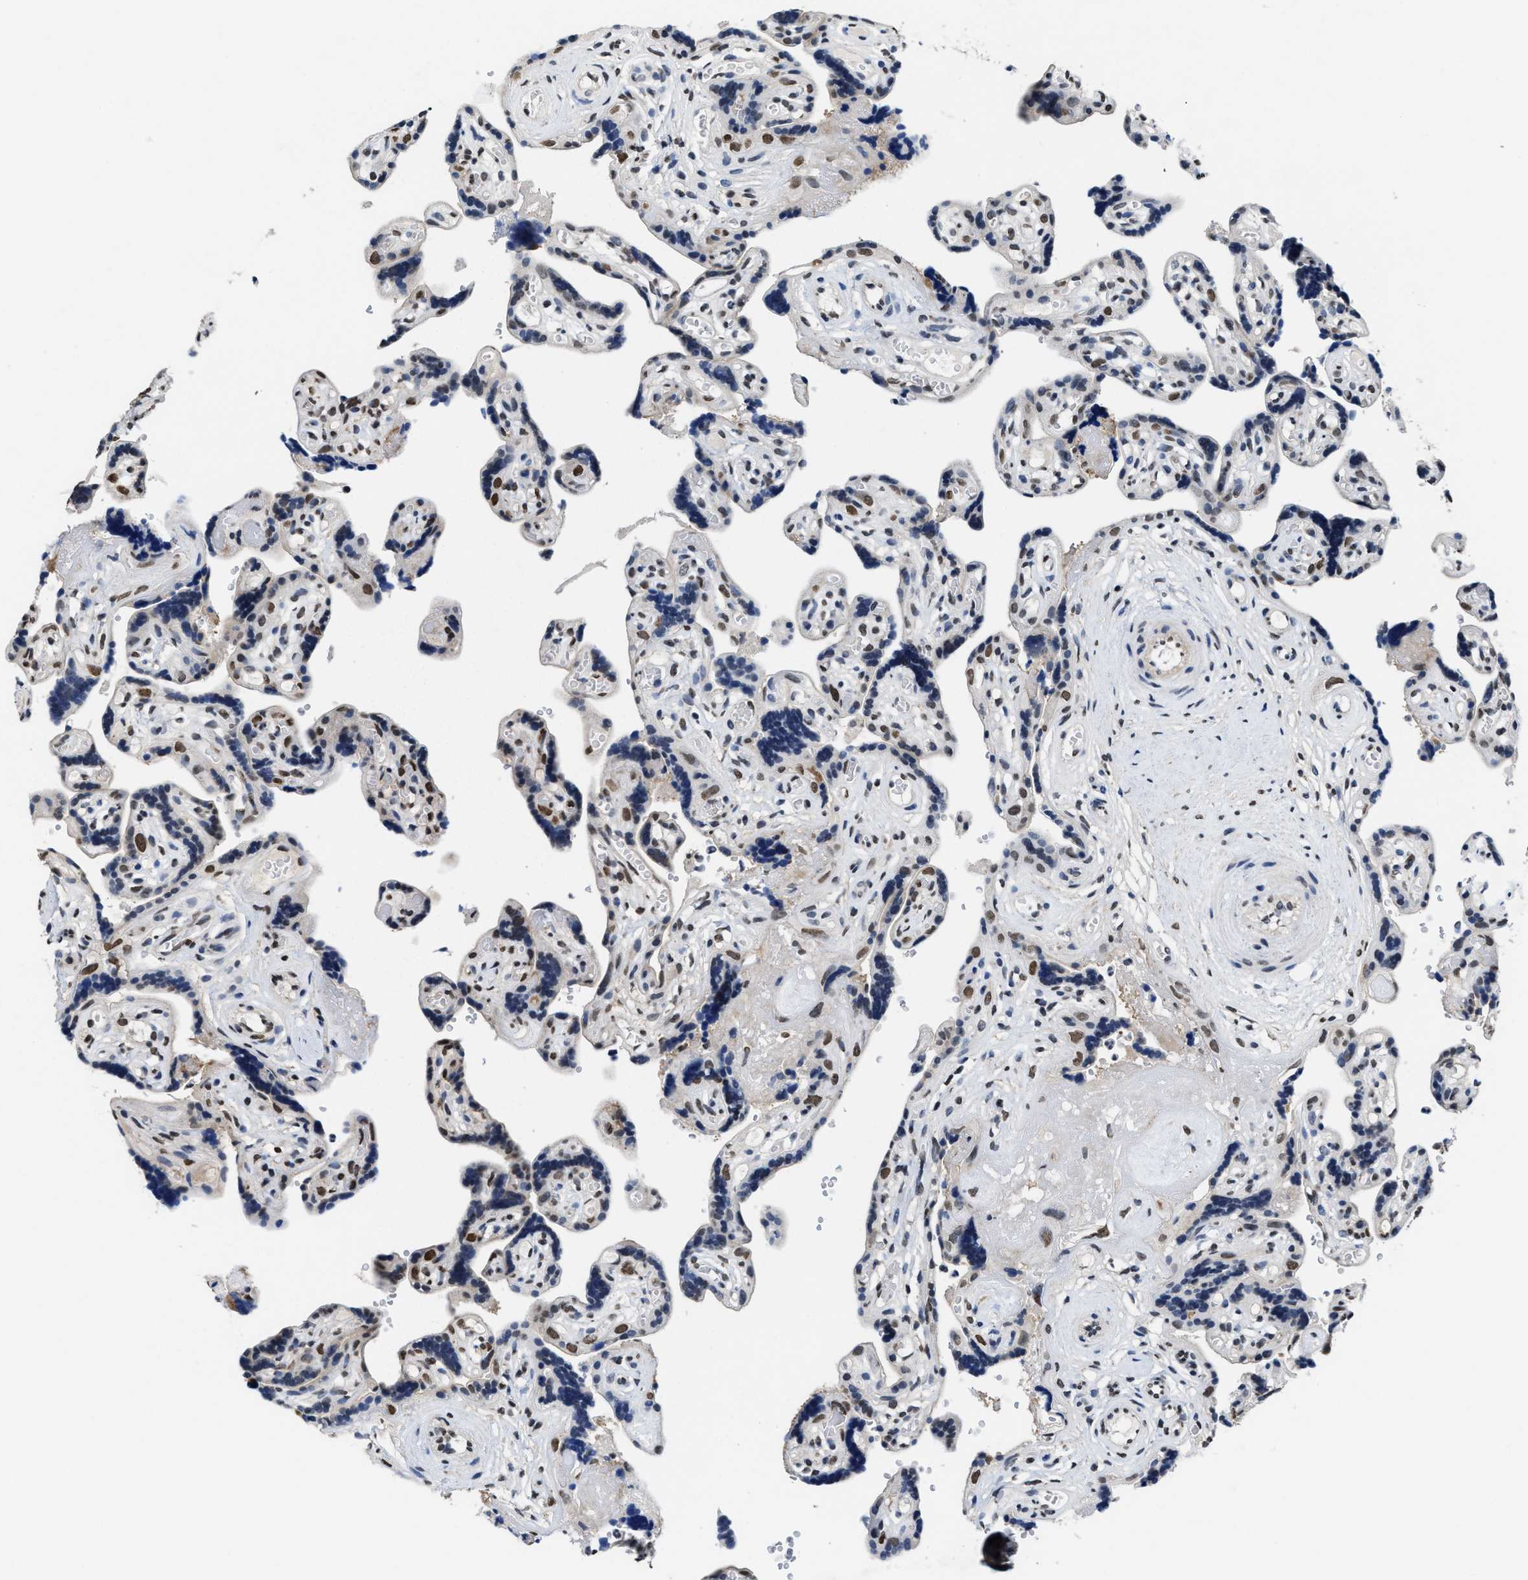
{"staining": {"intensity": "moderate", "quantity": ">75%", "location": "nuclear"}, "tissue": "placenta", "cell_type": "Decidual cells", "image_type": "normal", "snomed": [{"axis": "morphology", "description": "Normal tissue, NOS"}, {"axis": "topography", "description": "Placenta"}], "caption": "This micrograph demonstrates IHC staining of benign placenta, with medium moderate nuclear expression in approximately >75% of decidual cells.", "gene": "SUPT16H", "patient": {"sex": "female", "age": 30}}